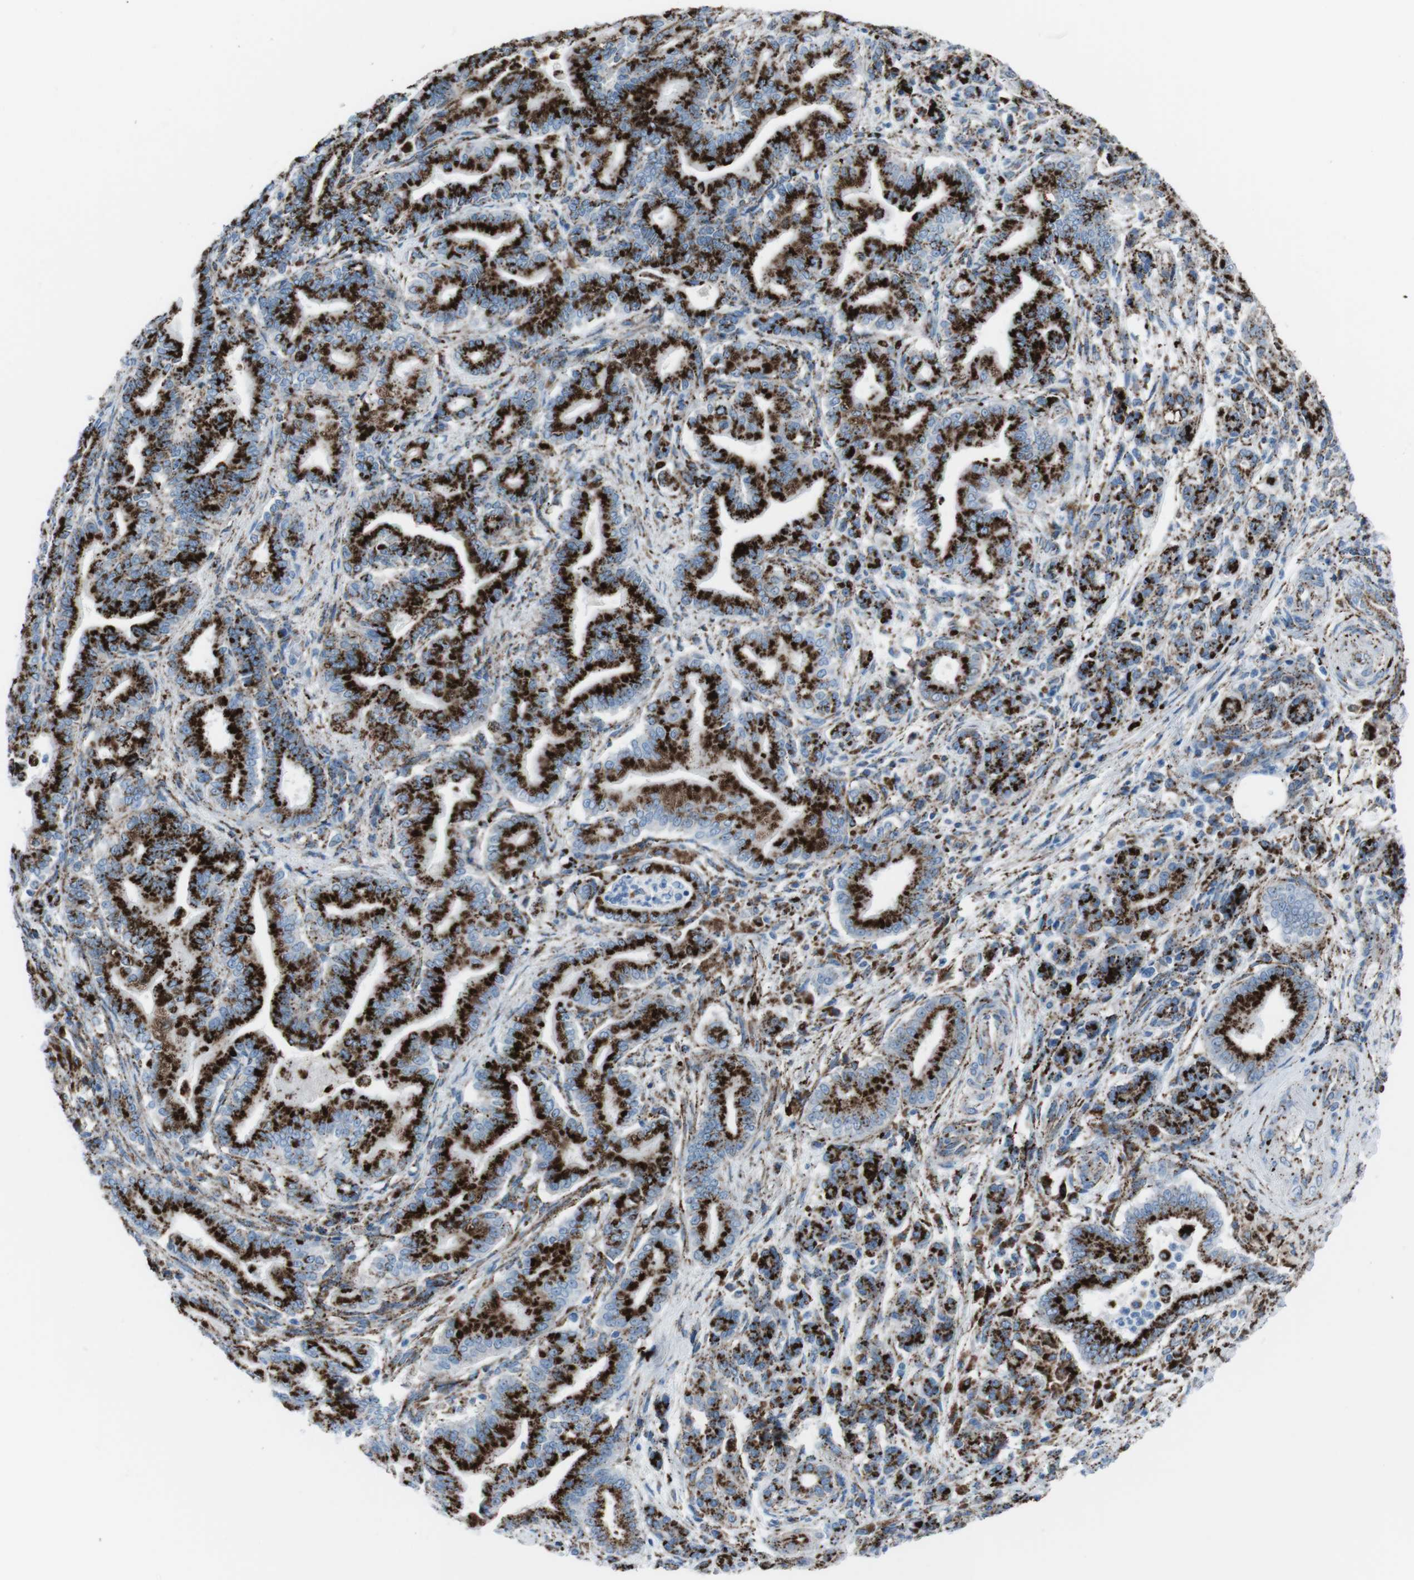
{"staining": {"intensity": "strong", "quantity": ">75%", "location": "cytoplasmic/membranous"}, "tissue": "pancreatic cancer", "cell_type": "Tumor cells", "image_type": "cancer", "snomed": [{"axis": "morphology", "description": "Normal tissue, NOS"}, {"axis": "morphology", "description": "Adenocarcinoma, NOS"}, {"axis": "topography", "description": "Pancreas"}], "caption": "Pancreatic cancer (adenocarcinoma) tissue exhibits strong cytoplasmic/membranous positivity in about >75% of tumor cells, visualized by immunohistochemistry.", "gene": "SCARB2", "patient": {"sex": "male", "age": 63}}